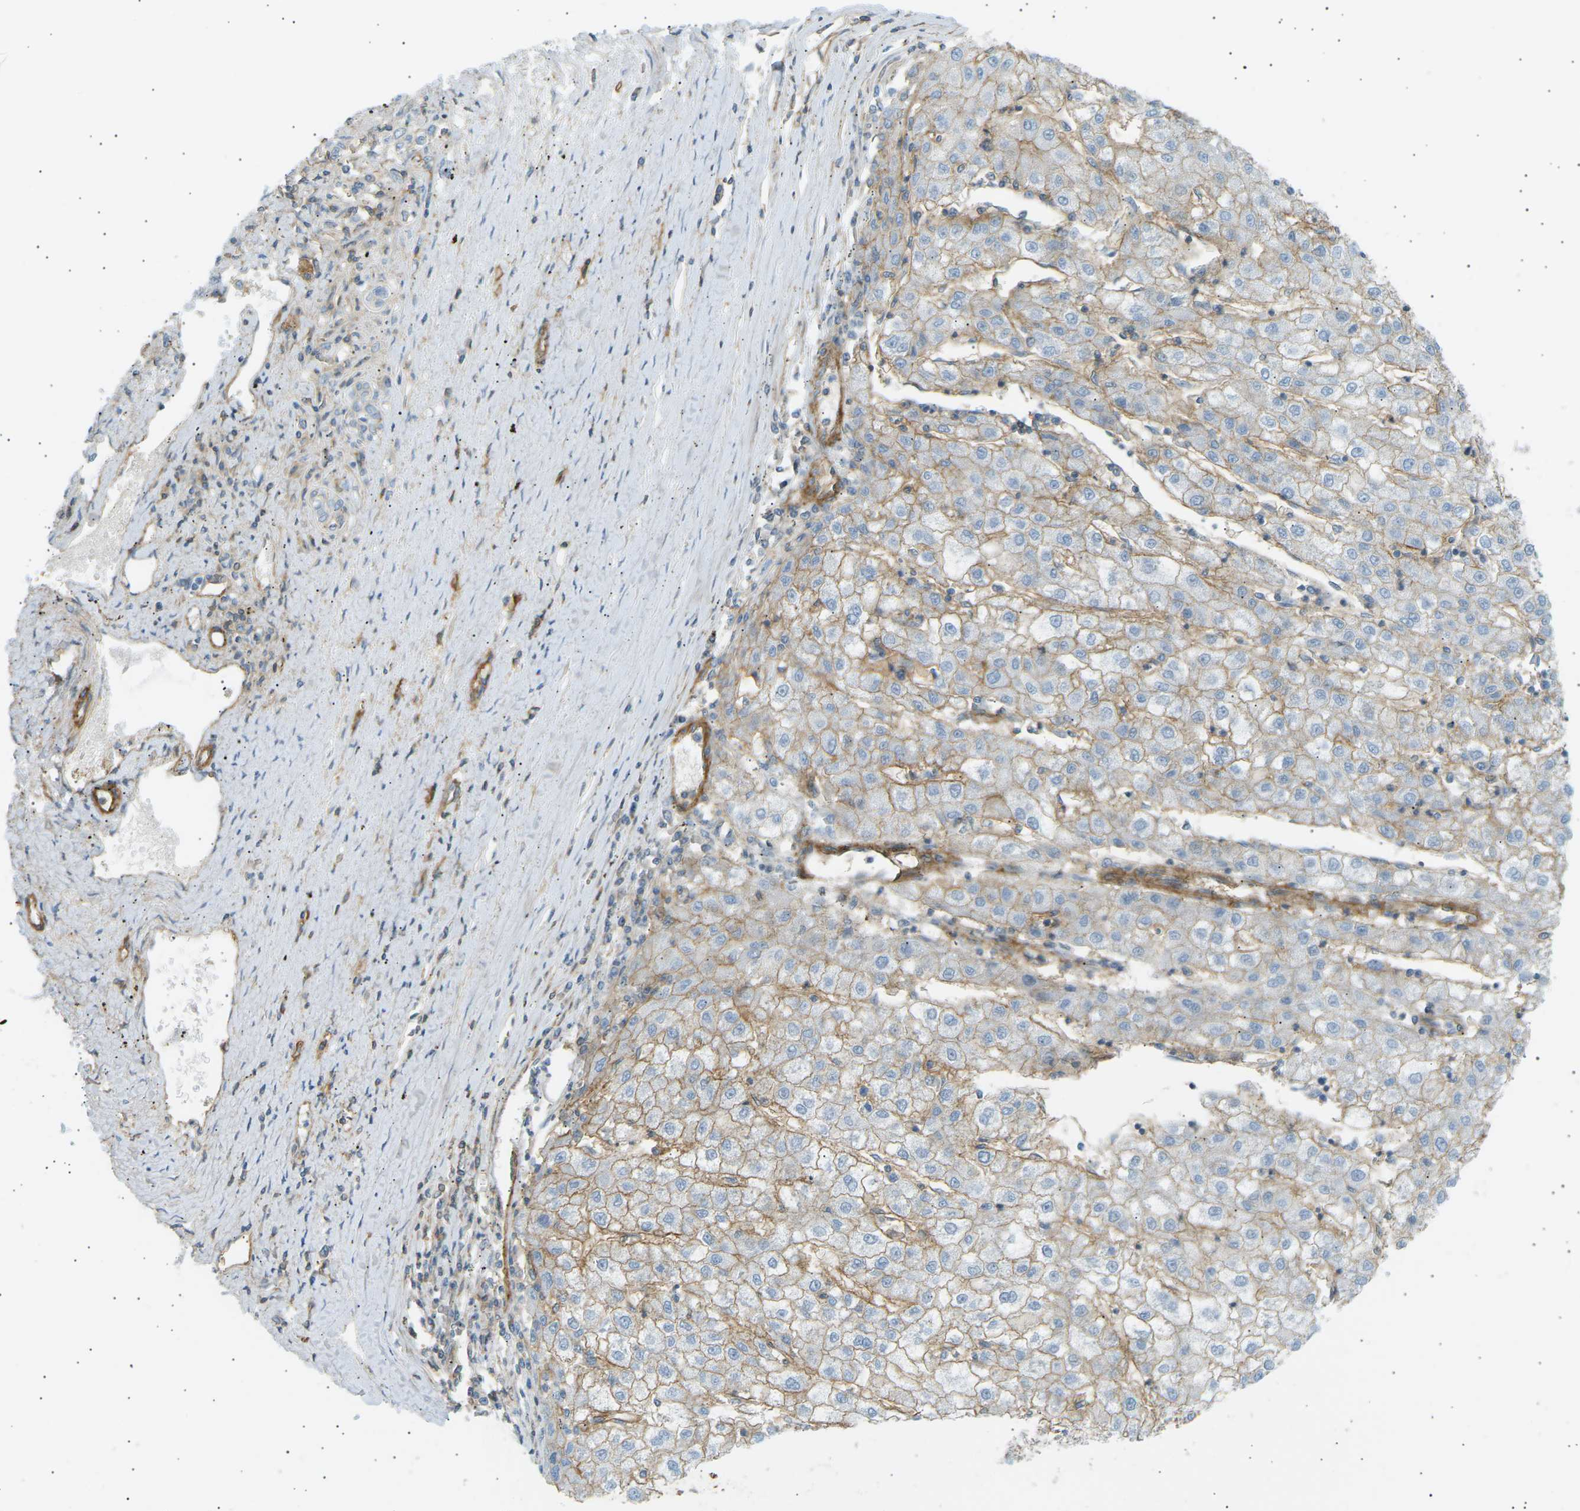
{"staining": {"intensity": "weak", "quantity": ">75%", "location": "cytoplasmic/membranous"}, "tissue": "liver cancer", "cell_type": "Tumor cells", "image_type": "cancer", "snomed": [{"axis": "morphology", "description": "Carcinoma, Hepatocellular, NOS"}, {"axis": "topography", "description": "Liver"}], "caption": "Immunohistochemical staining of liver cancer shows low levels of weak cytoplasmic/membranous positivity in about >75% of tumor cells. Immunohistochemistry (ihc) stains the protein of interest in brown and the nuclei are stained blue.", "gene": "ATP2B4", "patient": {"sex": "male", "age": 72}}